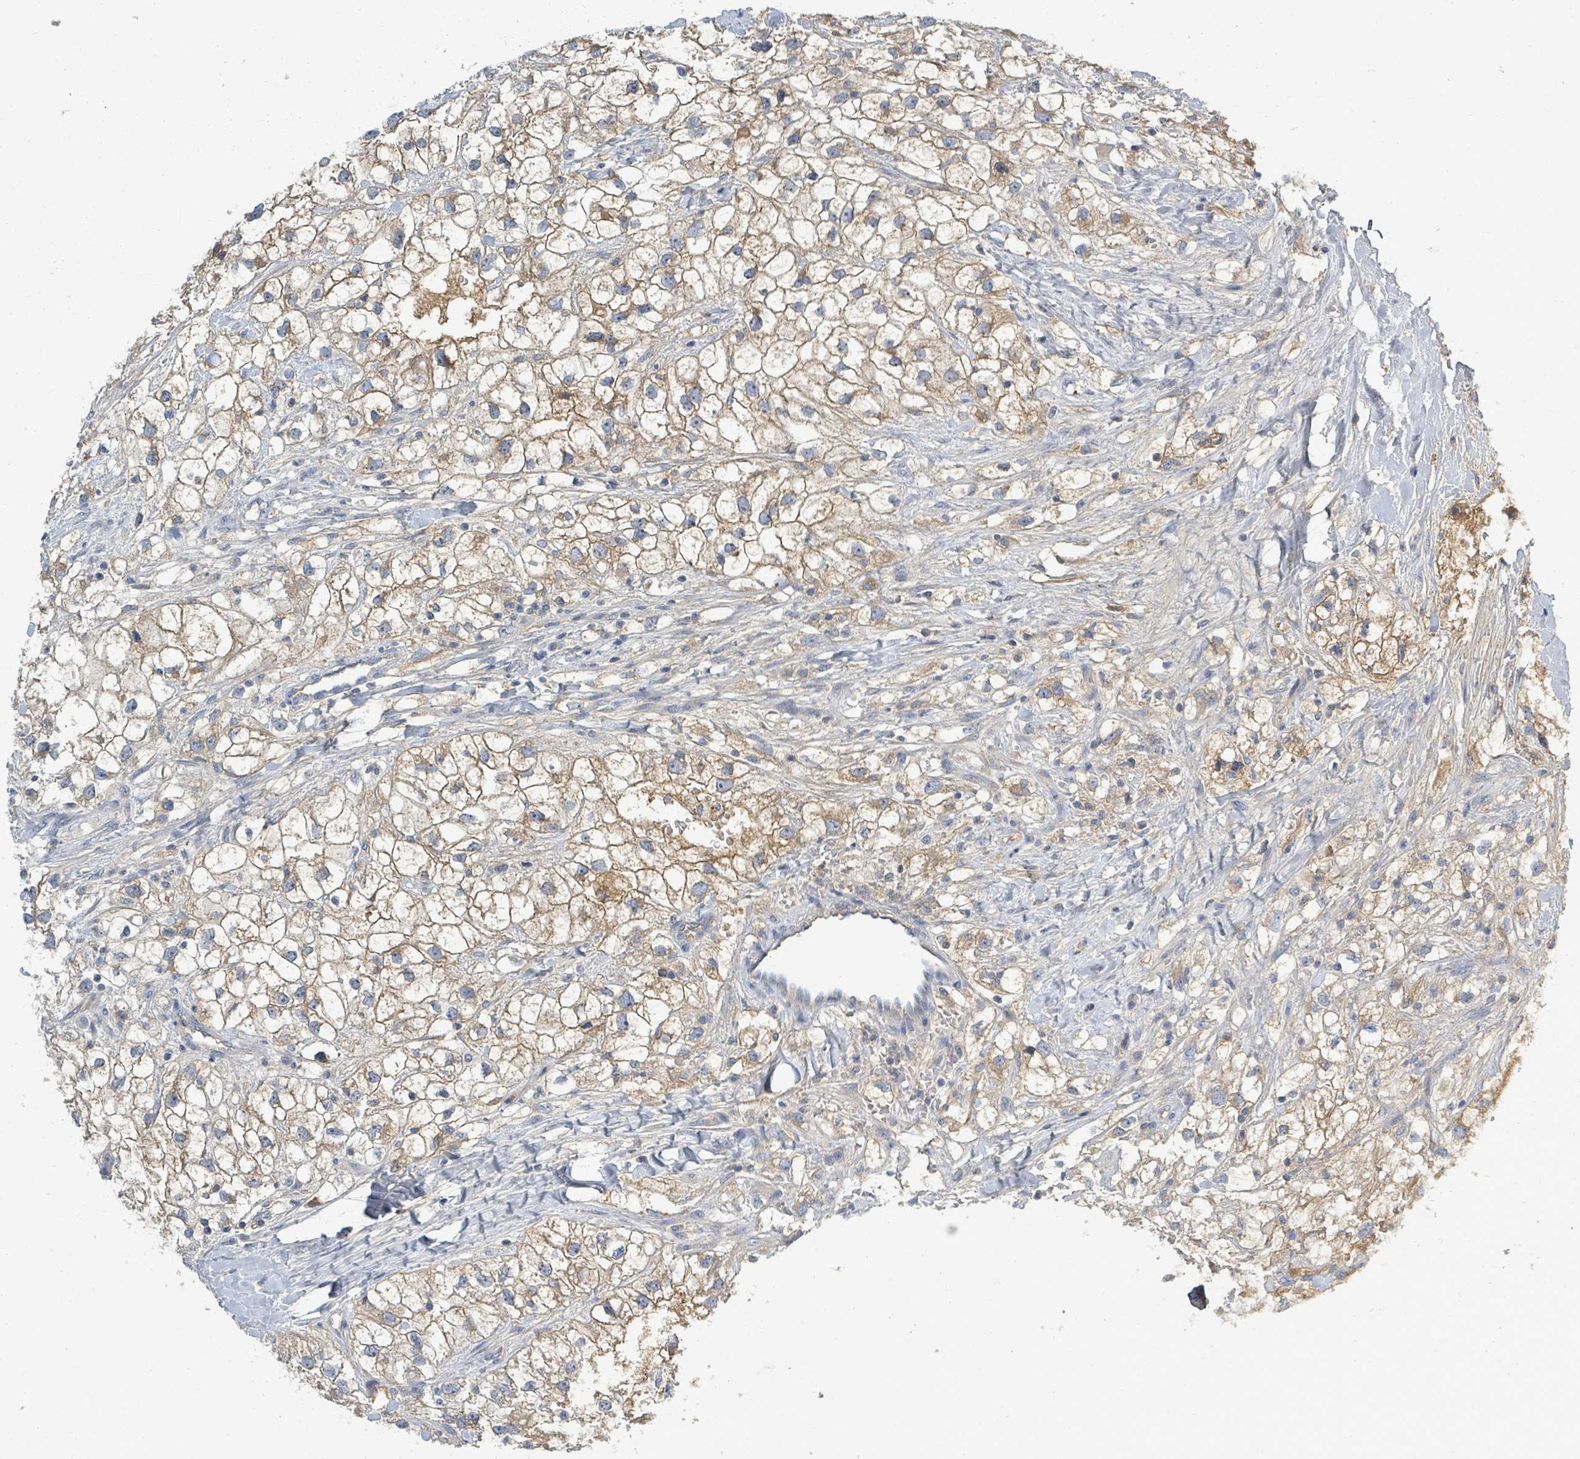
{"staining": {"intensity": "weak", "quantity": ">75%", "location": "cytoplasmic/membranous"}, "tissue": "renal cancer", "cell_type": "Tumor cells", "image_type": "cancer", "snomed": [{"axis": "morphology", "description": "Adenocarcinoma, NOS"}, {"axis": "topography", "description": "Kidney"}], "caption": "Adenocarcinoma (renal) stained with IHC shows weak cytoplasmic/membranous staining in about >75% of tumor cells.", "gene": "SLC25A23", "patient": {"sex": "male", "age": 59}}